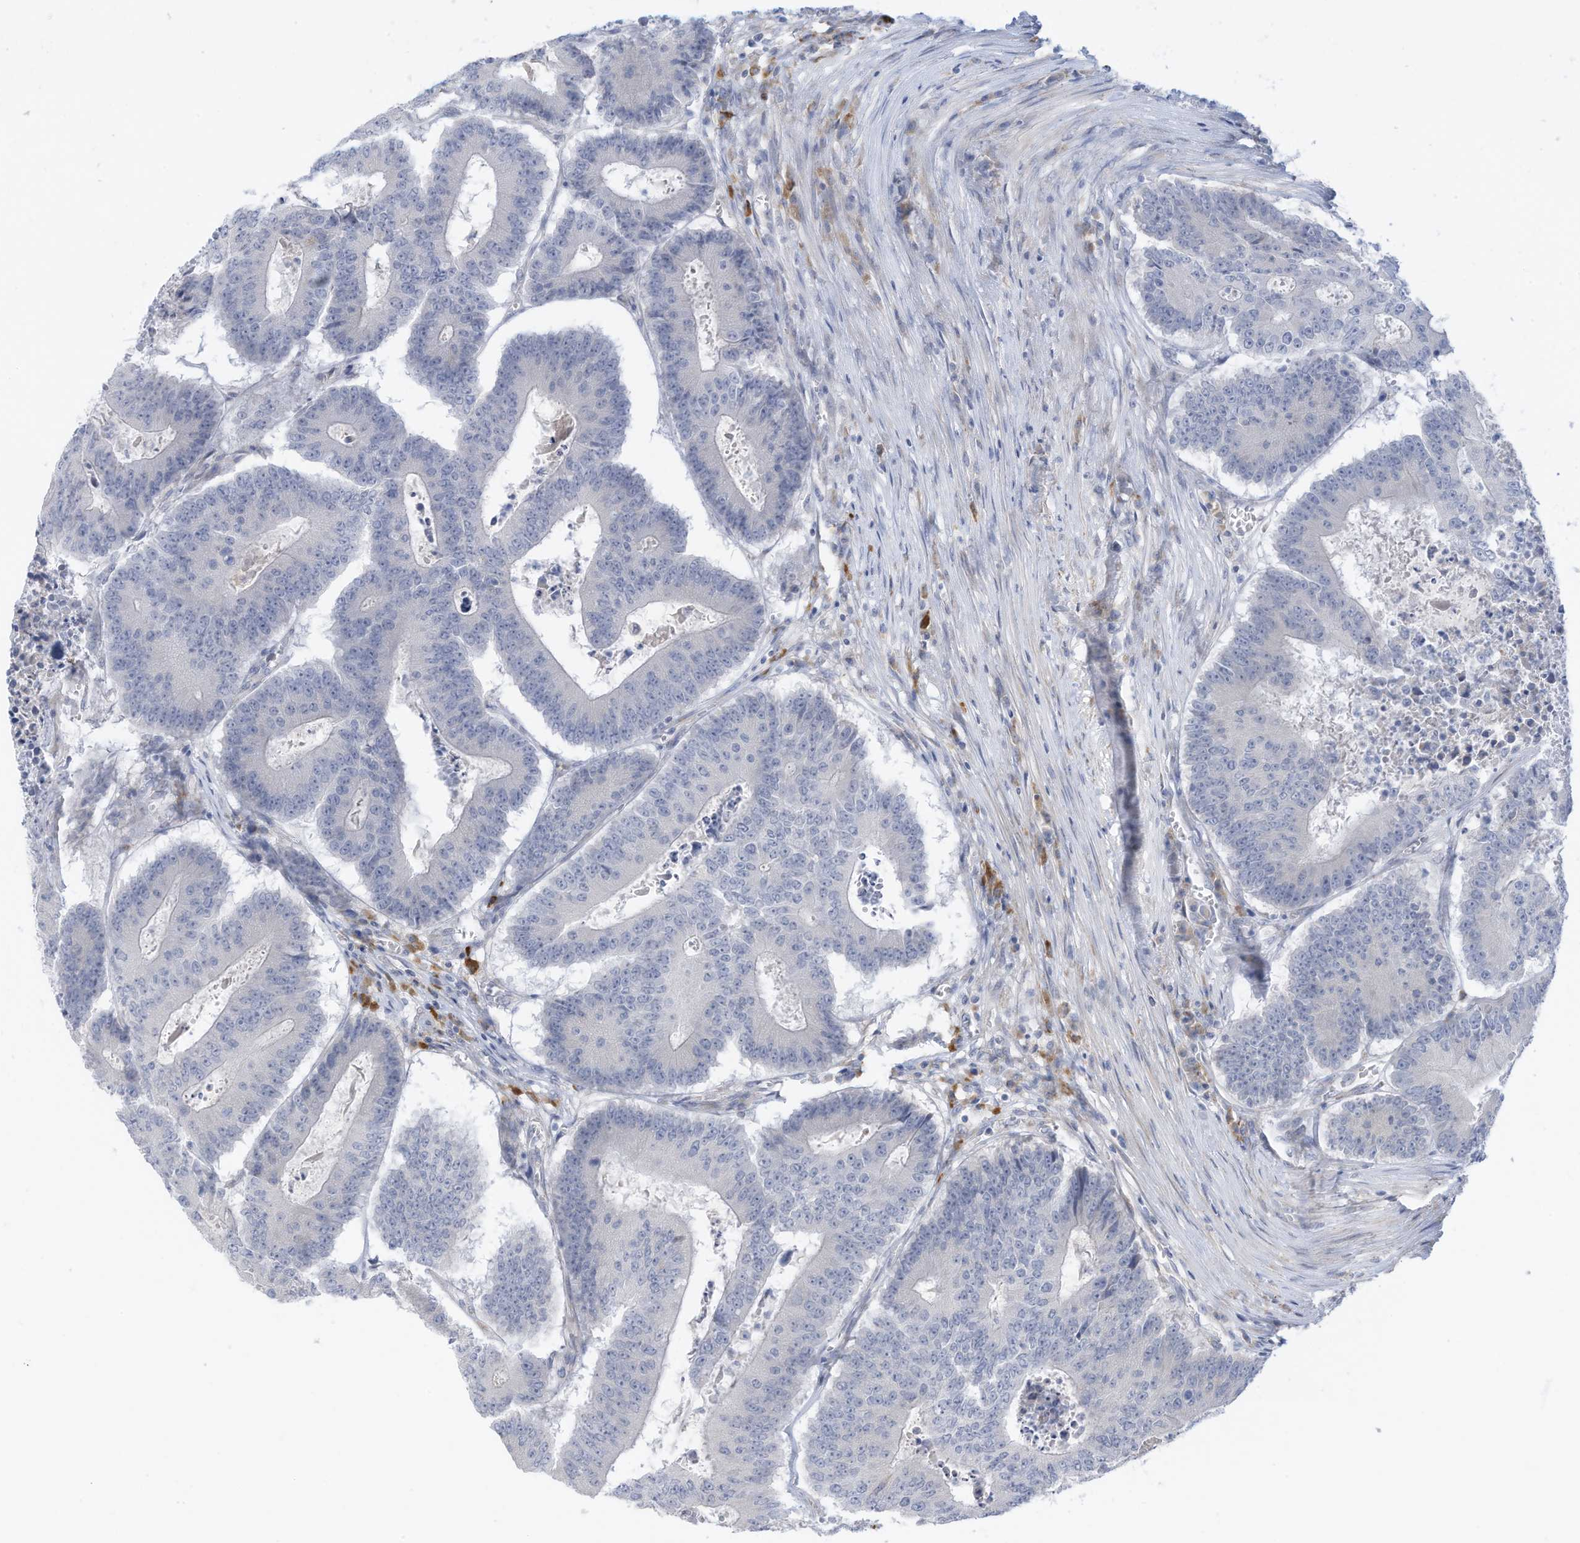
{"staining": {"intensity": "negative", "quantity": "none", "location": "none"}, "tissue": "colorectal cancer", "cell_type": "Tumor cells", "image_type": "cancer", "snomed": [{"axis": "morphology", "description": "Adenocarcinoma, NOS"}, {"axis": "topography", "description": "Colon"}], "caption": "Image shows no protein positivity in tumor cells of colorectal cancer tissue. (Brightfield microscopy of DAB (3,3'-diaminobenzidine) immunohistochemistry at high magnification).", "gene": "ZNF292", "patient": {"sex": "male", "age": 87}}